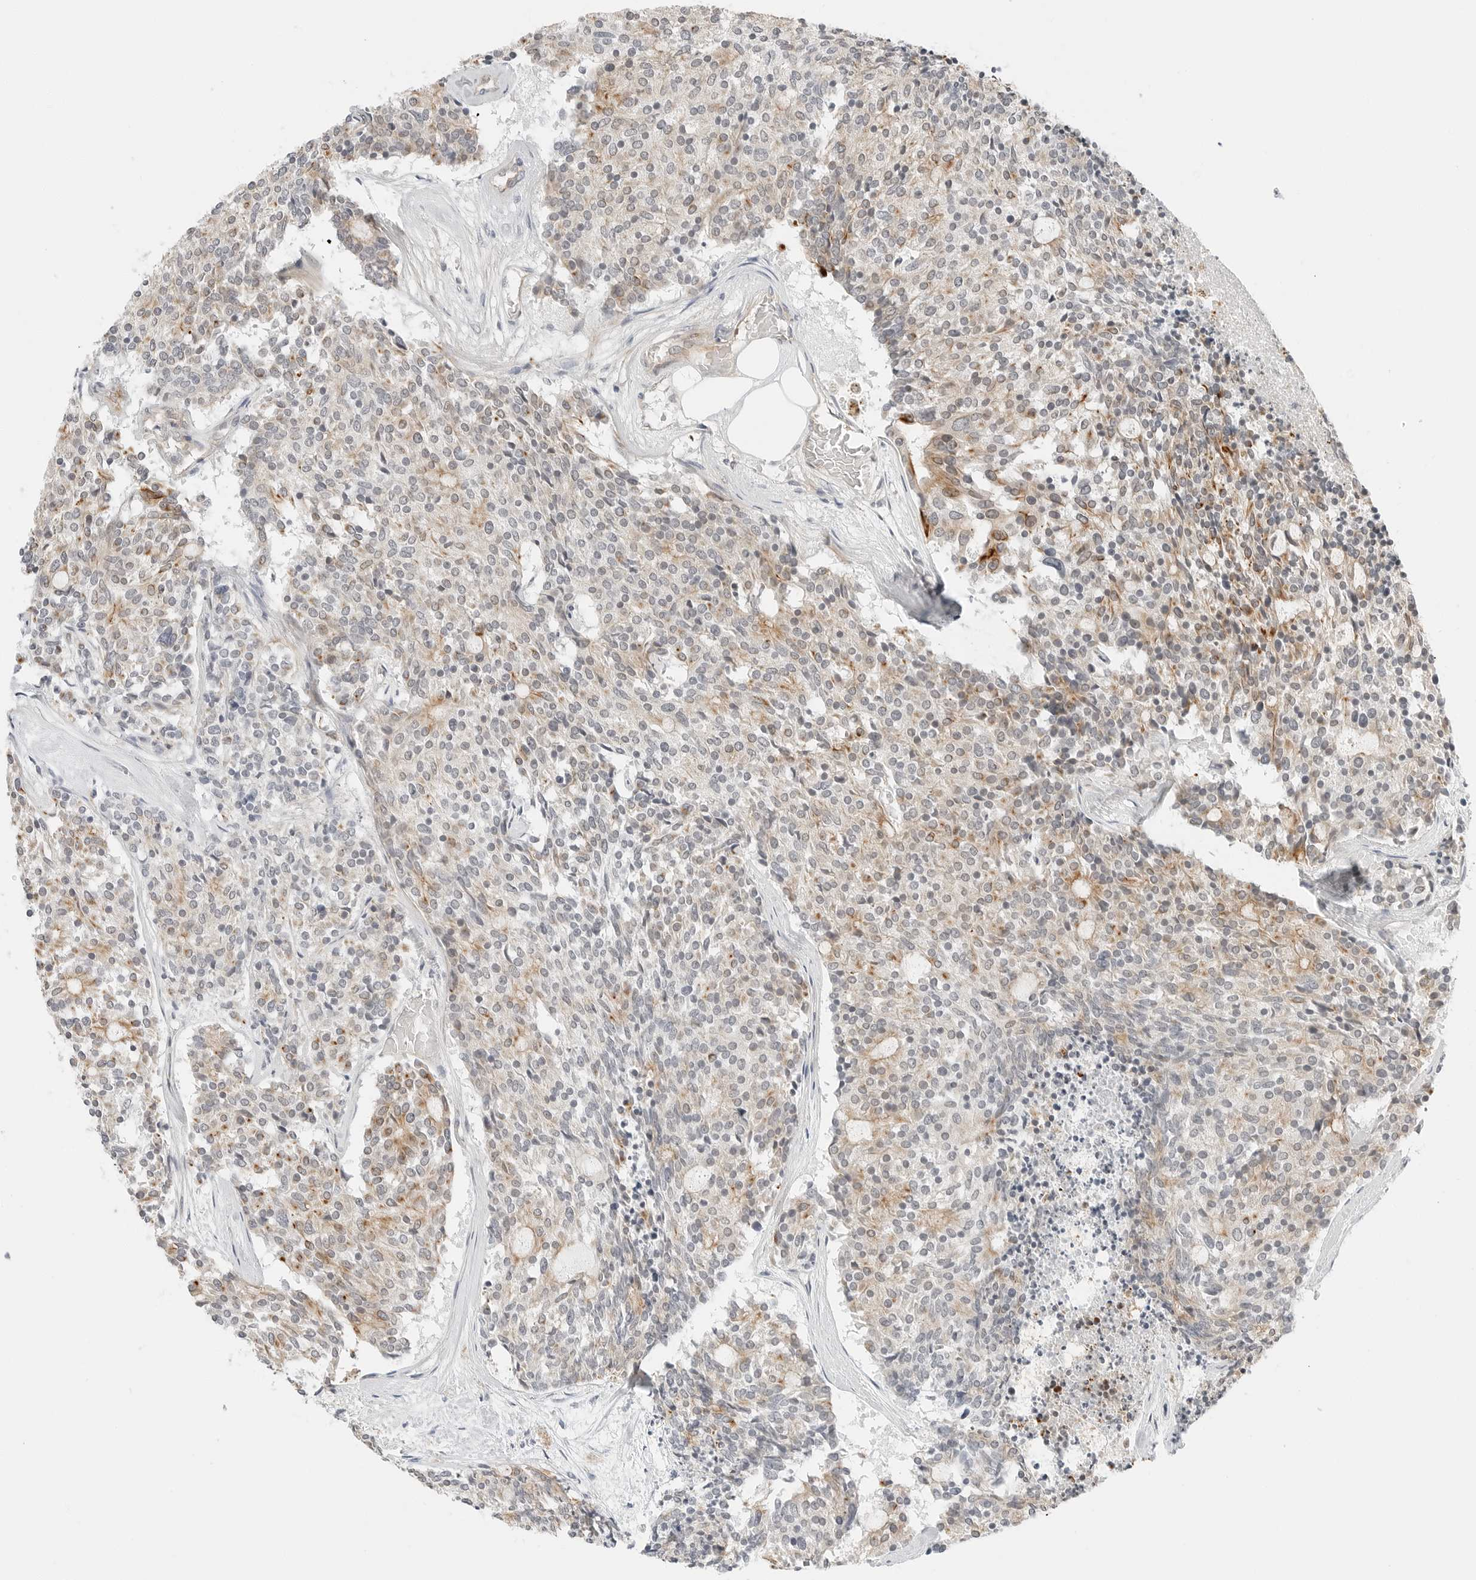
{"staining": {"intensity": "moderate", "quantity": "<25%", "location": "cytoplasmic/membranous"}, "tissue": "carcinoid", "cell_type": "Tumor cells", "image_type": "cancer", "snomed": [{"axis": "morphology", "description": "Carcinoid, malignant, NOS"}, {"axis": "topography", "description": "Pancreas"}], "caption": "Immunohistochemical staining of human carcinoid (malignant) shows moderate cytoplasmic/membranous protein expression in approximately <25% of tumor cells.", "gene": "IQCC", "patient": {"sex": "female", "age": 54}}